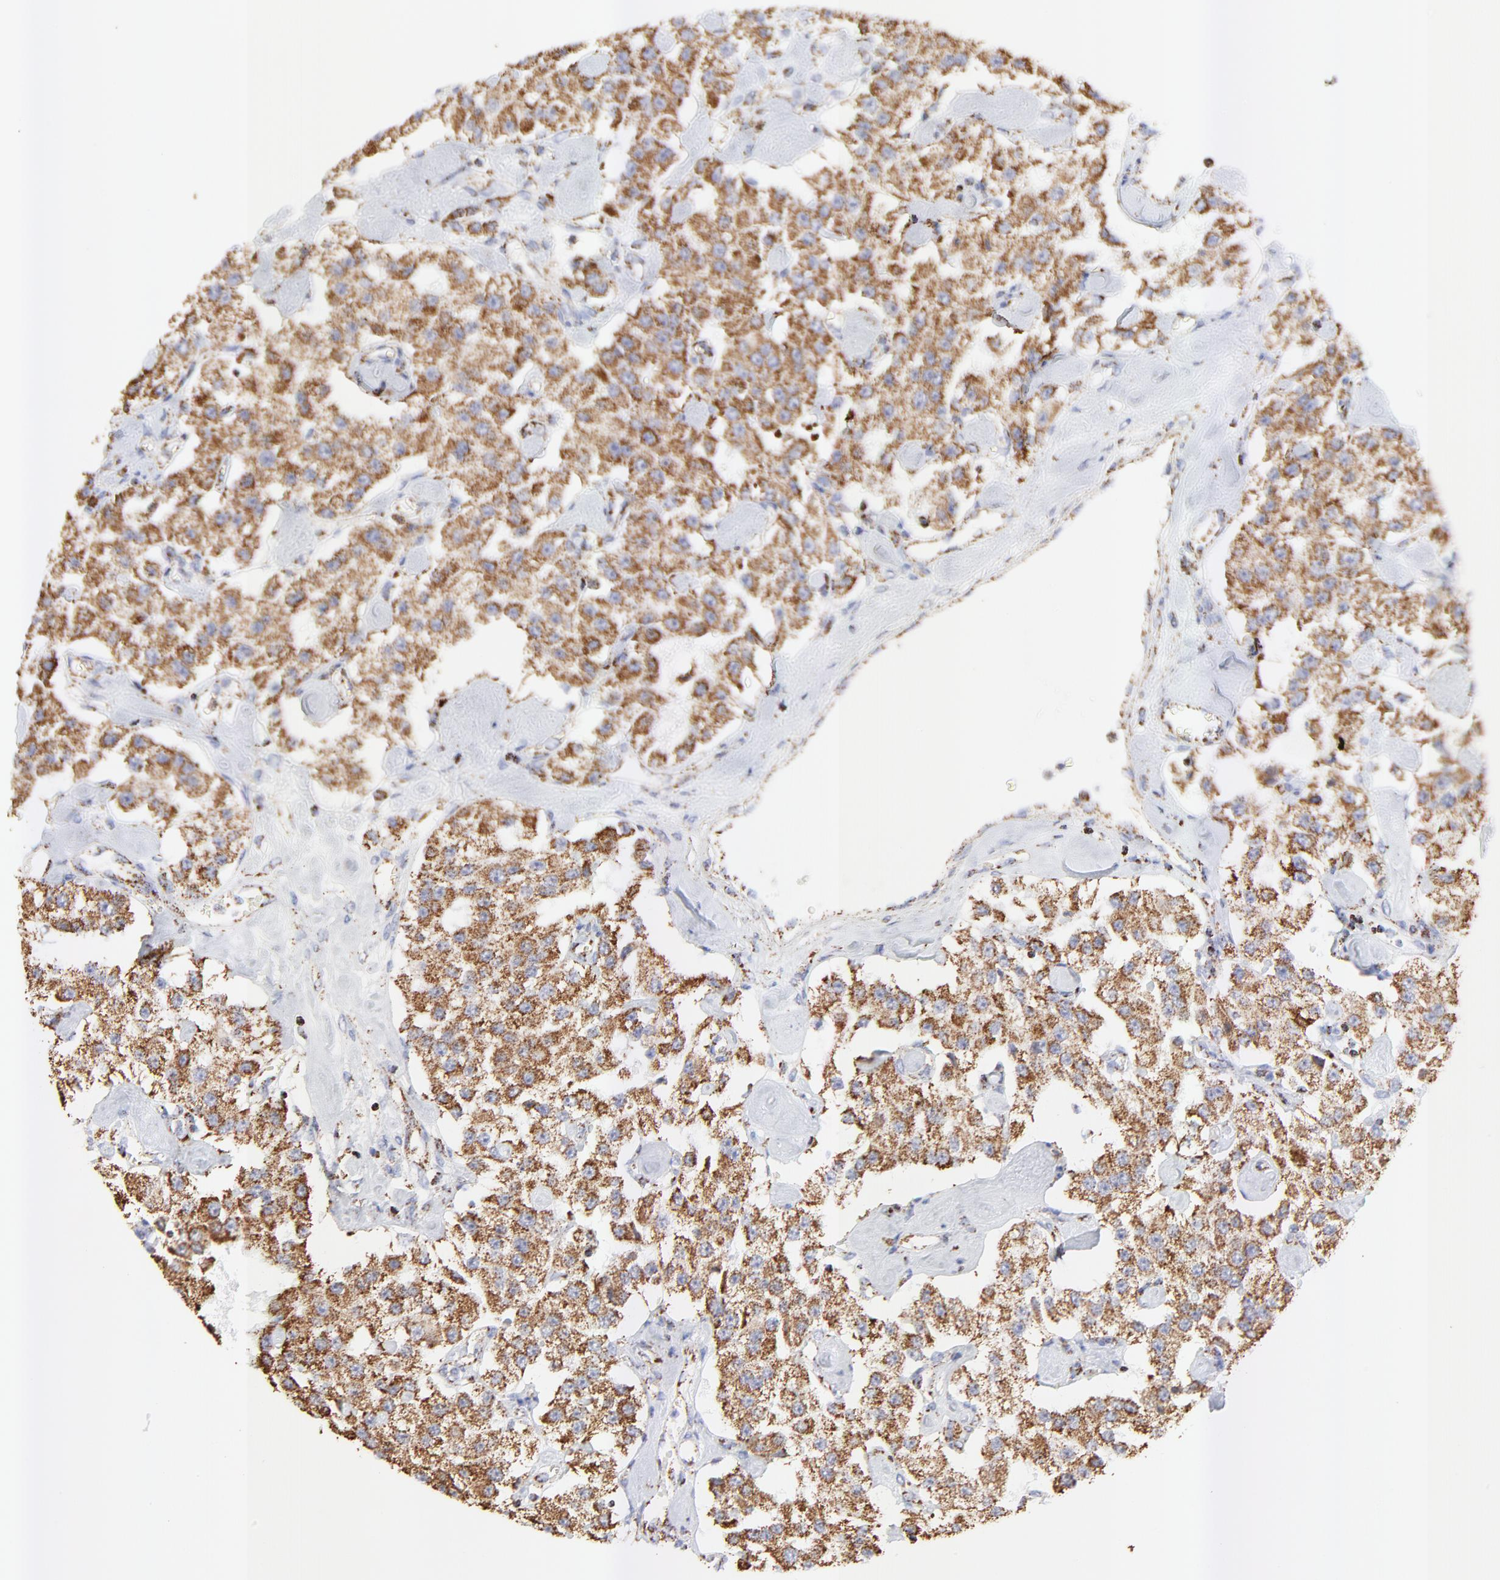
{"staining": {"intensity": "strong", "quantity": ">75%", "location": "cytoplasmic/membranous"}, "tissue": "carcinoid", "cell_type": "Tumor cells", "image_type": "cancer", "snomed": [{"axis": "morphology", "description": "Carcinoid, malignant, NOS"}, {"axis": "topography", "description": "Pancreas"}], "caption": "There is high levels of strong cytoplasmic/membranous expression in tumor cells of carcinoid, as demonstrated by immunohistochemical staining (brown color).", "gene": "COX4I1", "patient": {"sex": "male", "age": 41}}